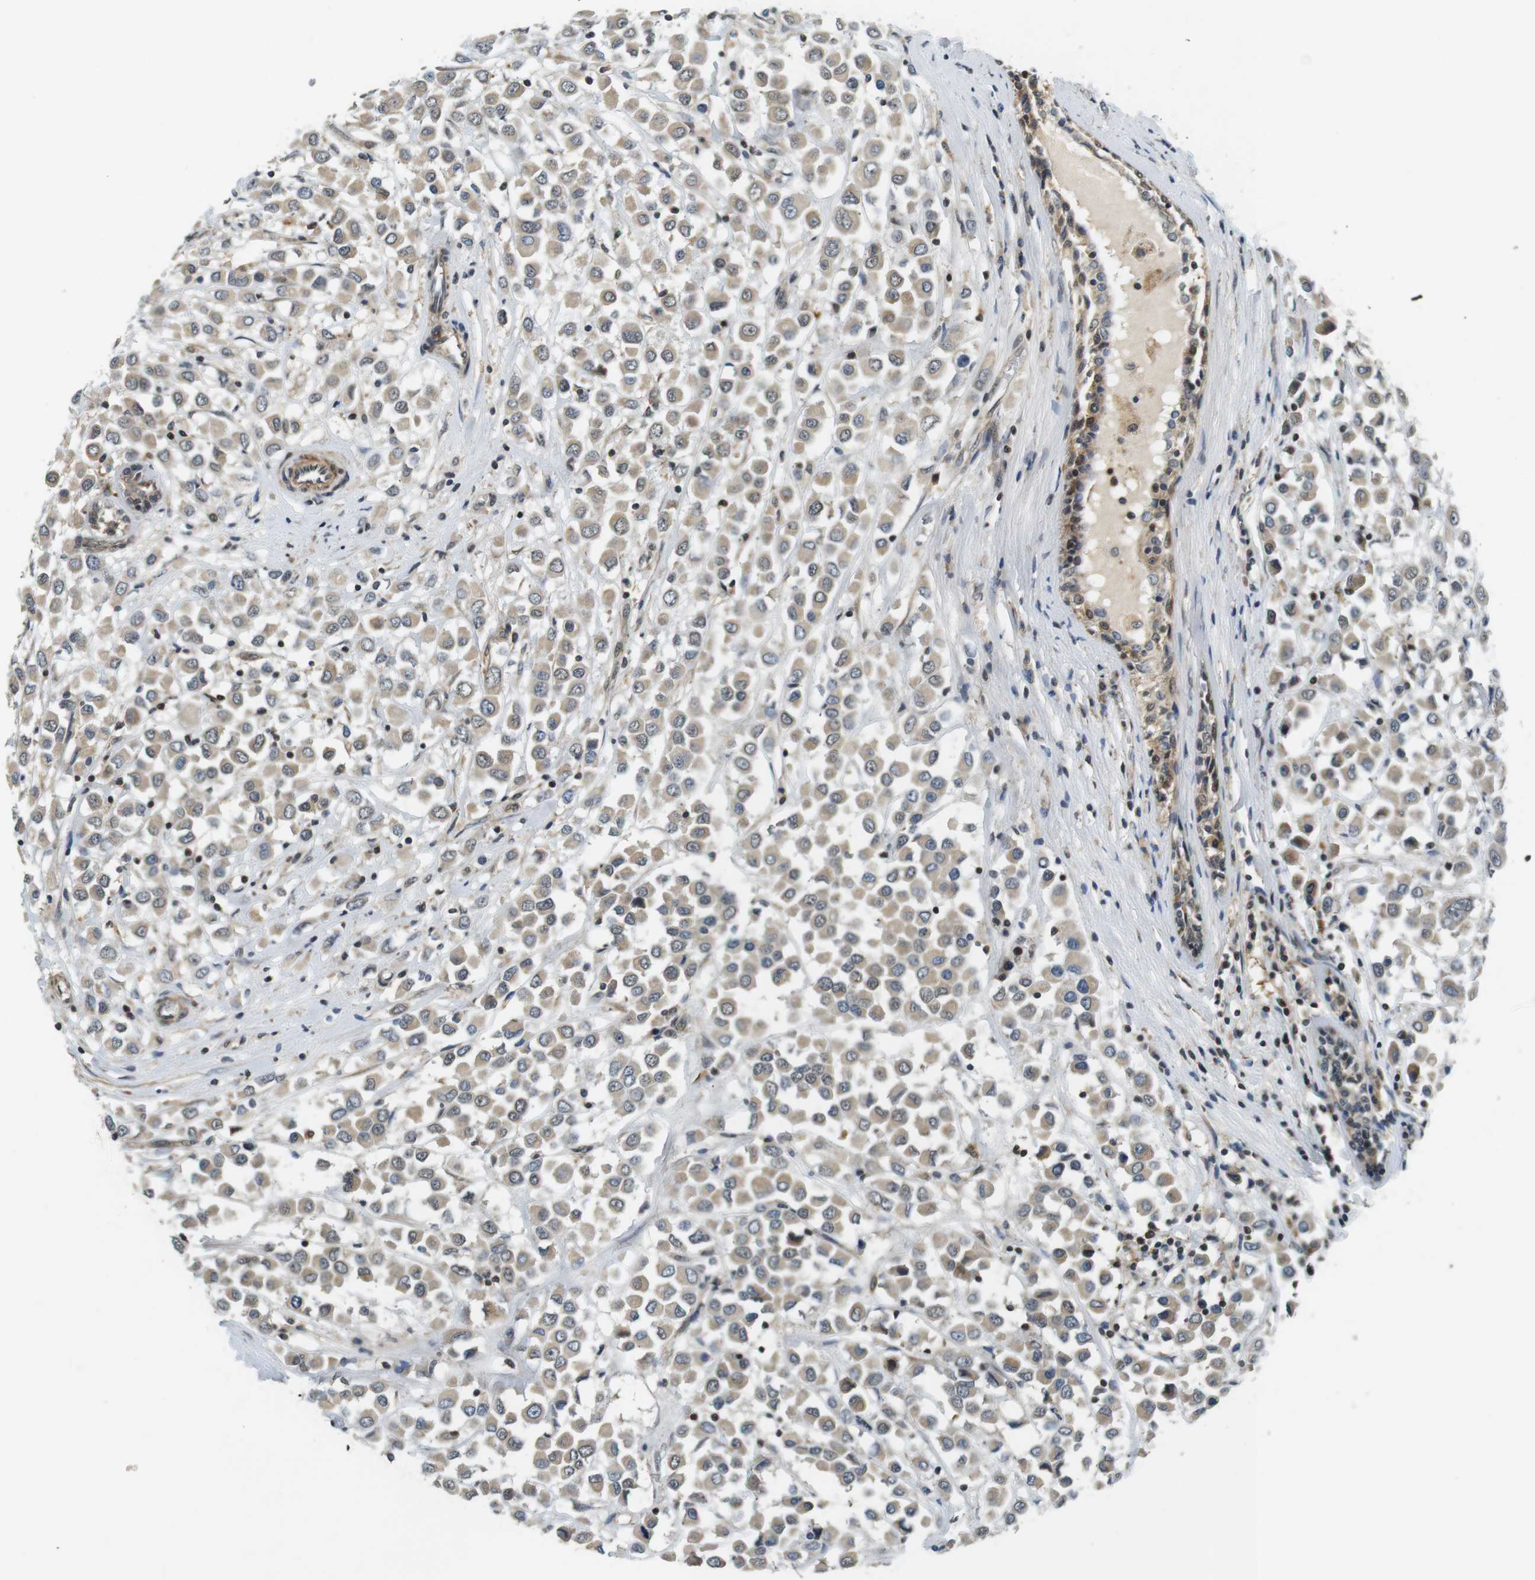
{"staining": {"intensity": "weak", "quantity": ">75%", "location": "cytoplasmic/membranous"}, "tissue": "breast cancer", "cell_type": "Tumor cells", "image_type": "cancer", "snomed": [{"axis": "morphology", "description": "Duct carcinoma"}, {"axis": "topography", "description": "Breast"}], "caption": "Protein analysis of breast cancer (infiltrating ductal carcinoma) tissue reveals weak cytoplasmic/membranous expression in approximately >75% of tumor cells.", "gene": "BRD4", "patient": {"sex": "female", "age": 61}}